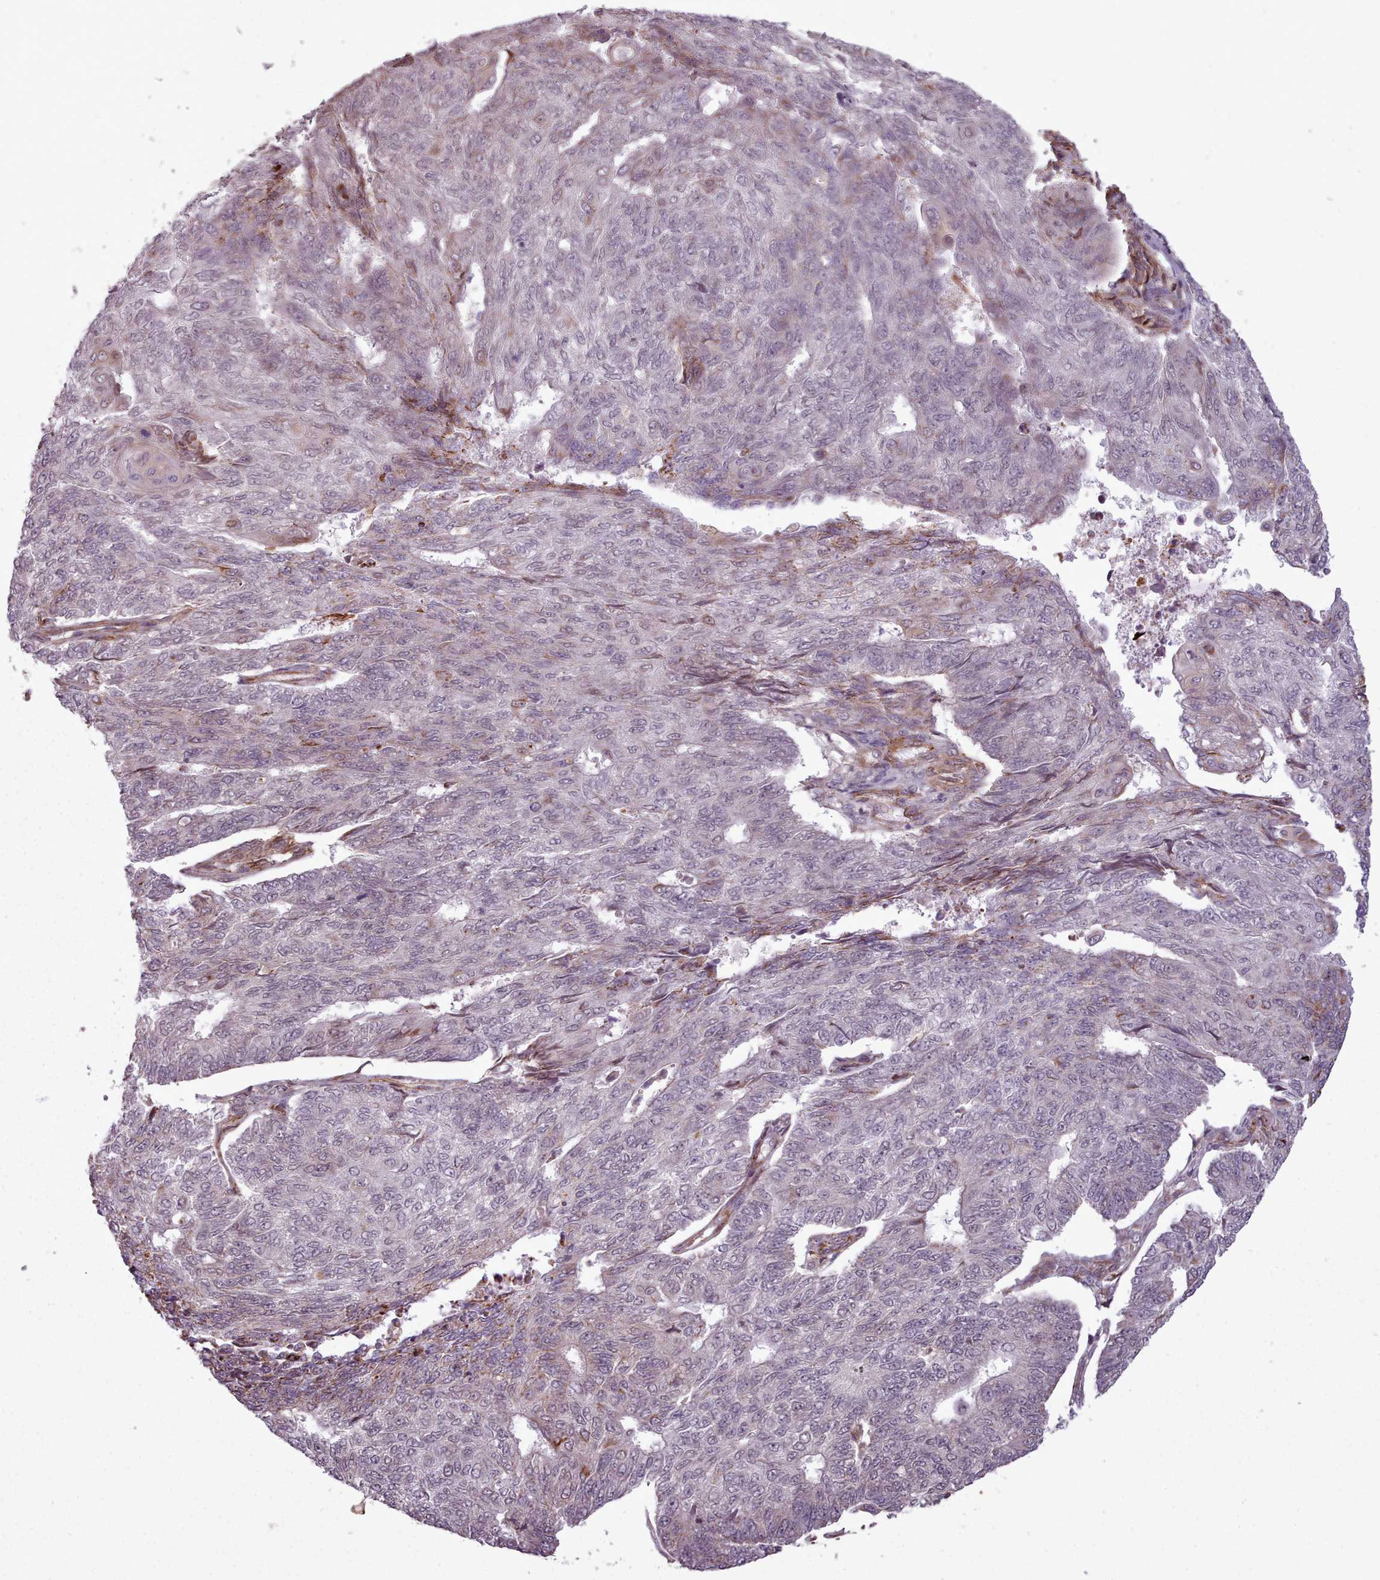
{"staining": {"intensity": "negative", "quantity": "none", "location": "none"}, "tissue": "endometrial cancer", "cell_type": "Tumor cells", "image_type": "cancer", "snomed": [{"axis": "morphology", "description": "Adenocarcinoma, NOS"}, {"axis": "topography", "description": "Endometrium"}], "caption": "DAB (3,3'-diaminobenzidine) immunohistochemical staining of adenocarcinoma (endometrial) demonstrates no significant expression in tumor cells.", "gene": "ZMYM4", "patient": {"sex": "female", "age": 32}}